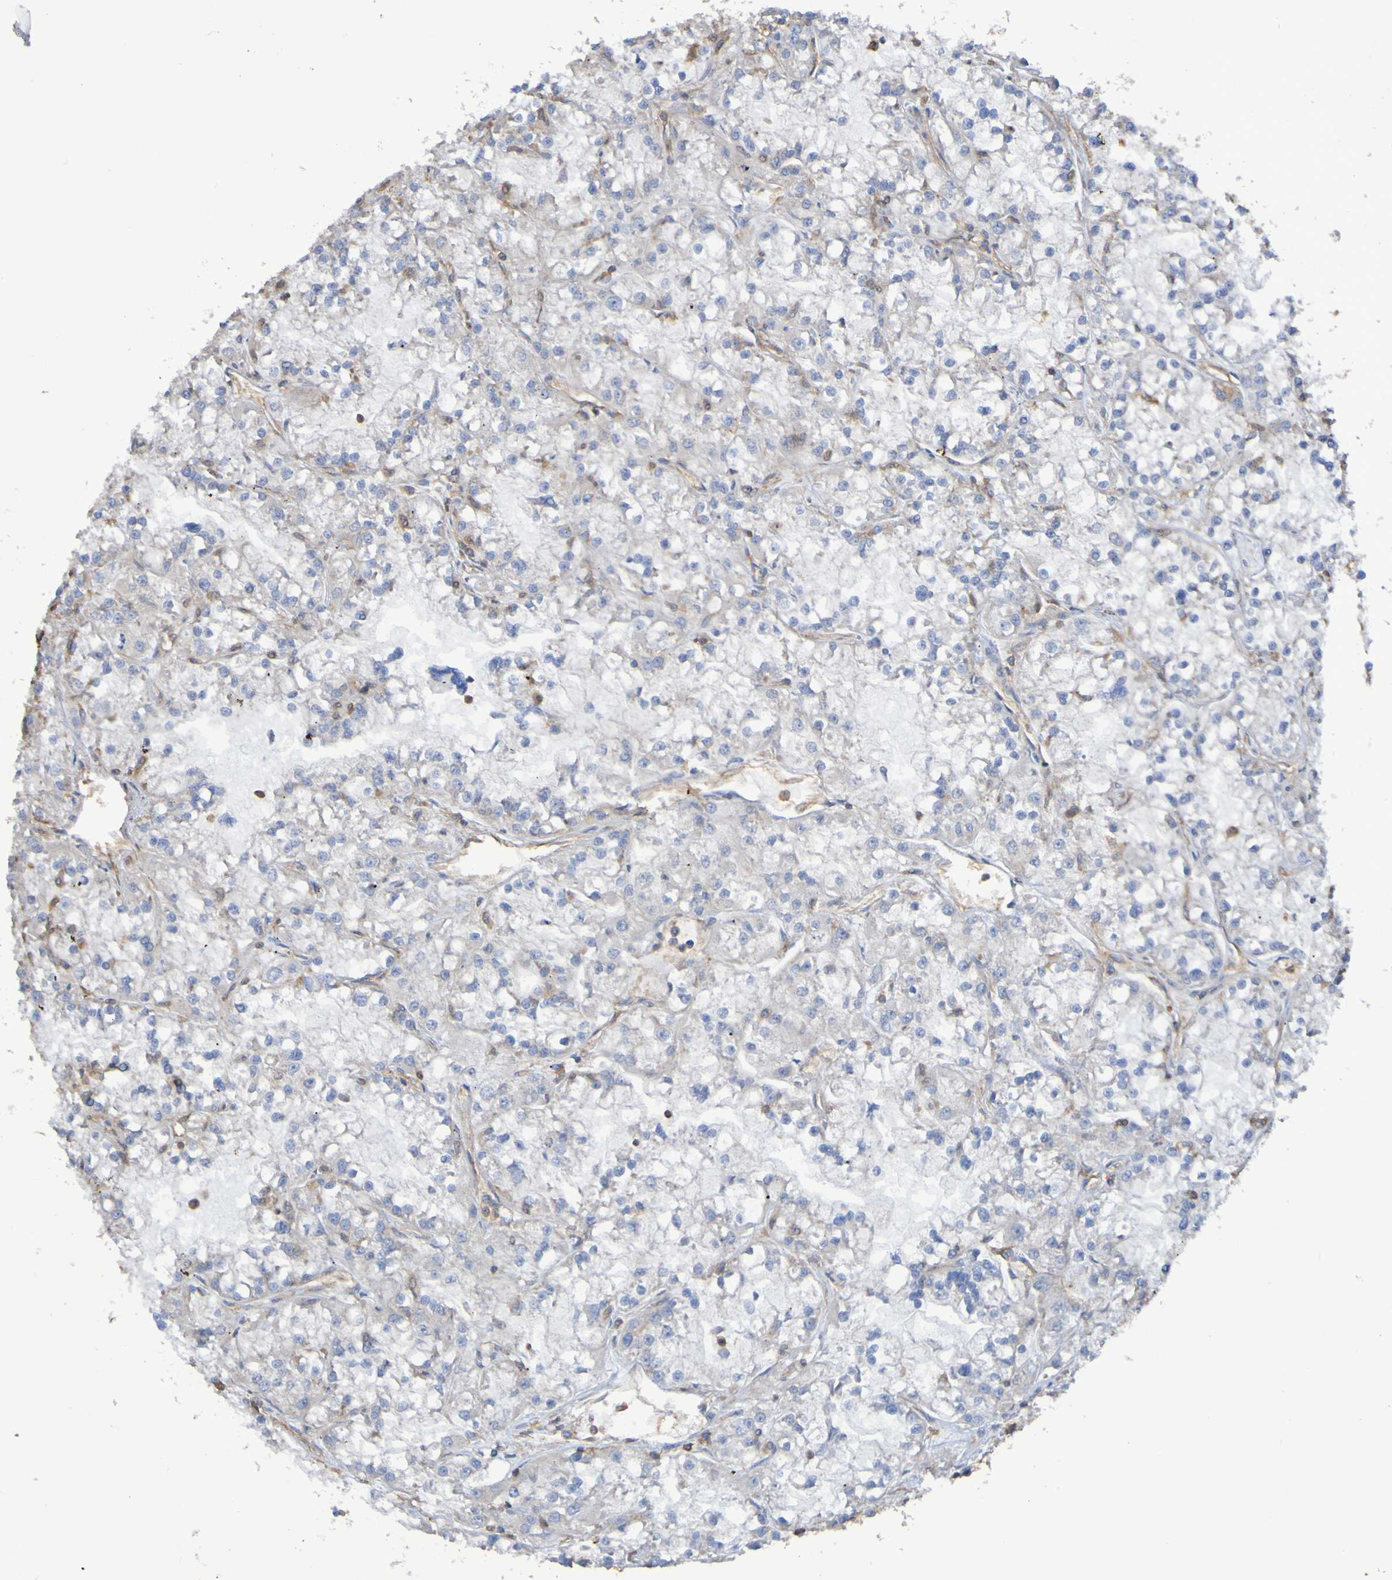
{"staining": {"intensity": "negative", "quantity": "none", "location": "none"}, "tissue": "renal cancer", "cell_type": "Tumor cells", "image_type": "cancer", "snomed": [{"axis": "morphology", "description": "Adenocarcinoma, NOS"}, {"axis": "topography", "description": "Kidney"}], "caption": "Histopathology image shows no protein staining in tumor cells of renal cancer (adenocarcinoma) tissue.", "gene": "SYNJ1", "patient": {"sex": "female", "age": 52}}